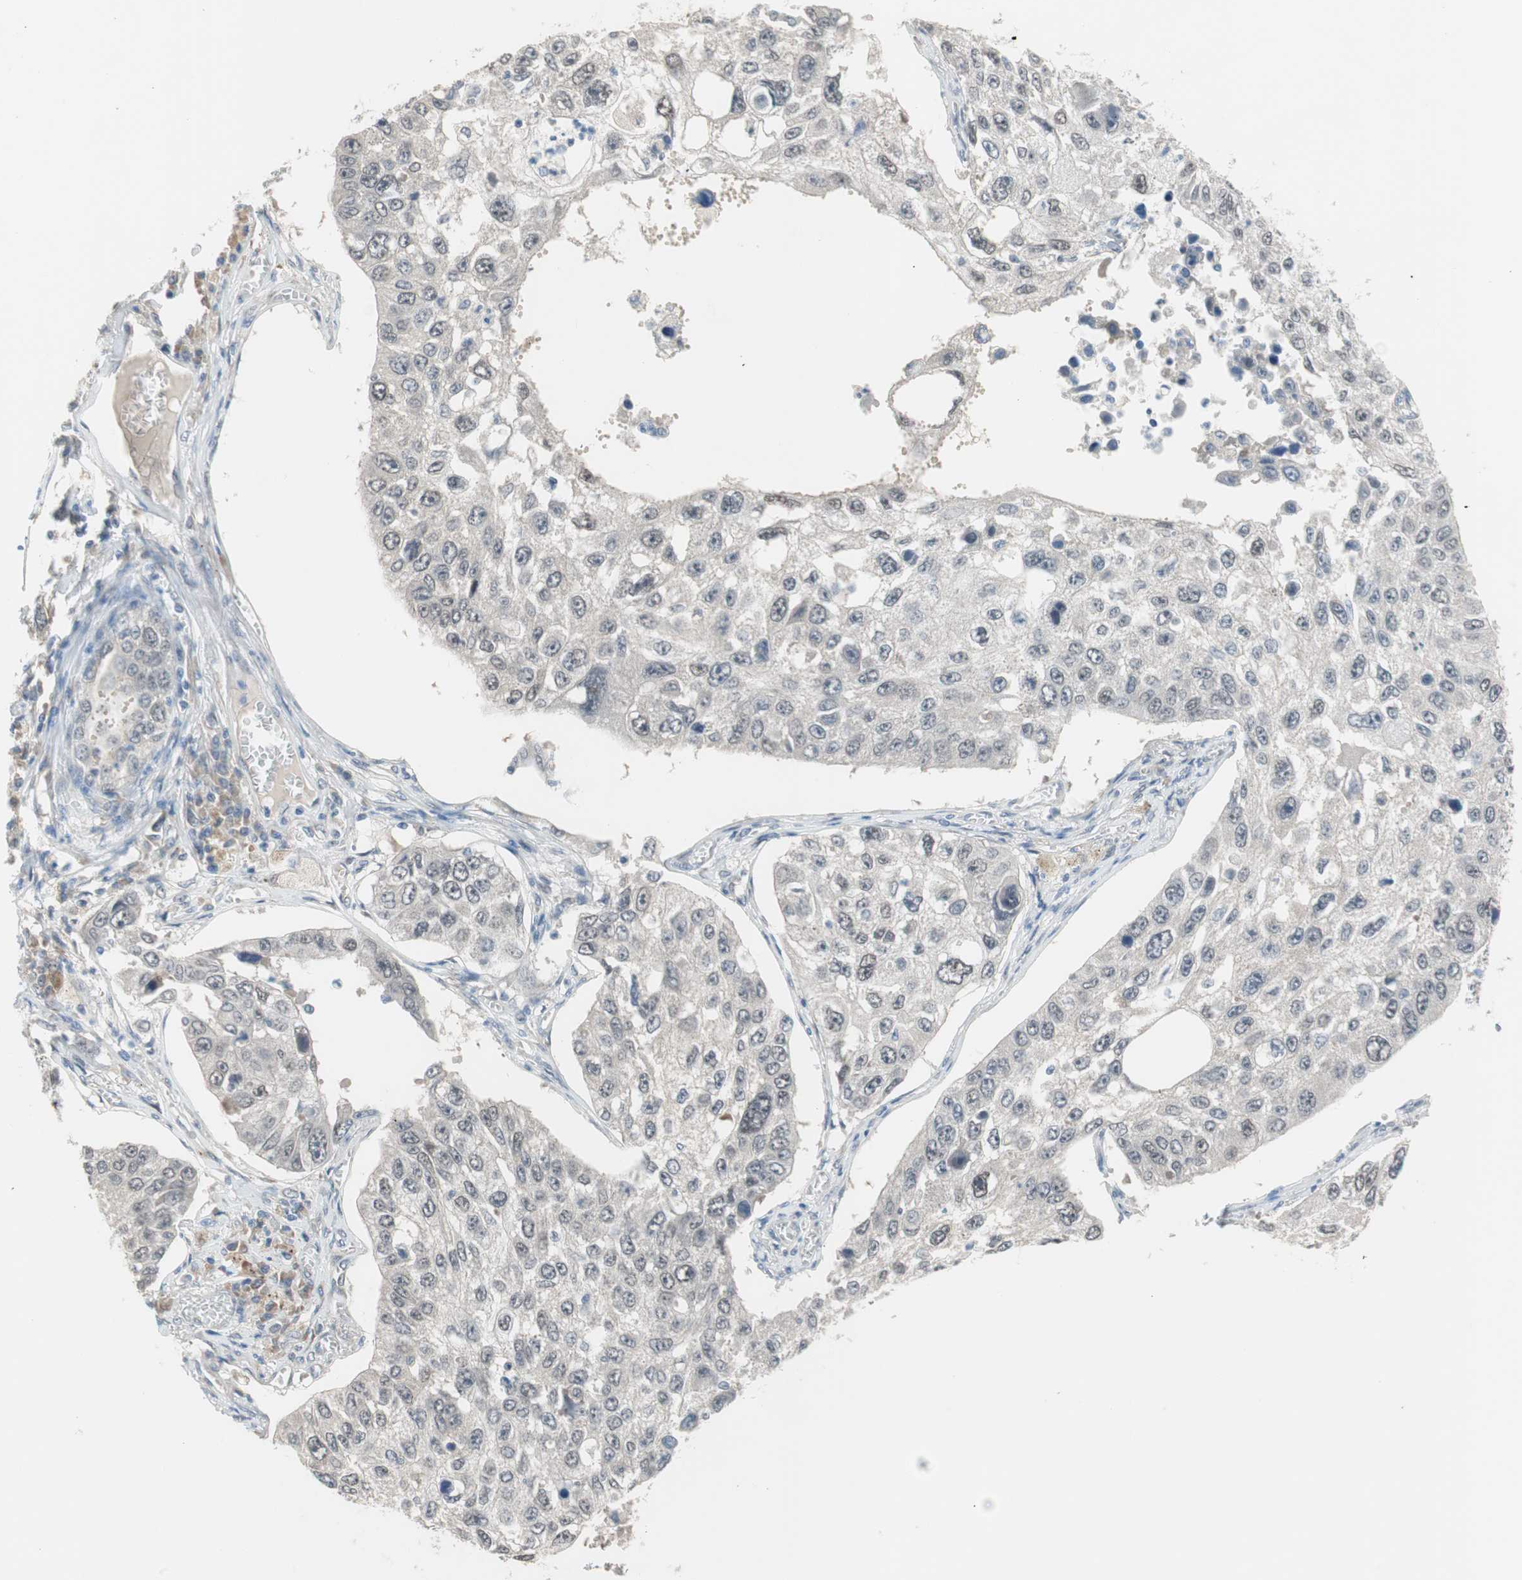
{"staining": {"intensity": "weak", "quantity": "<25%", "location": "nuclear"}, "tissue": "lung cancer", "cell_type": "Tumor cells", "image_type": "cancer", "snomed": [{"axis": "morphology", "description": "Squamous cell carcinoma, NOS"}, {"axis": "topography", "description": "Lung"}], "caption": "Immunohistochemical staining of human lung cancer (squamous cell carcinoma) exhibits no significant staining in tumor cells.", "gene": "GRHL1", "patient": {"sex": "male", "age": 71}}